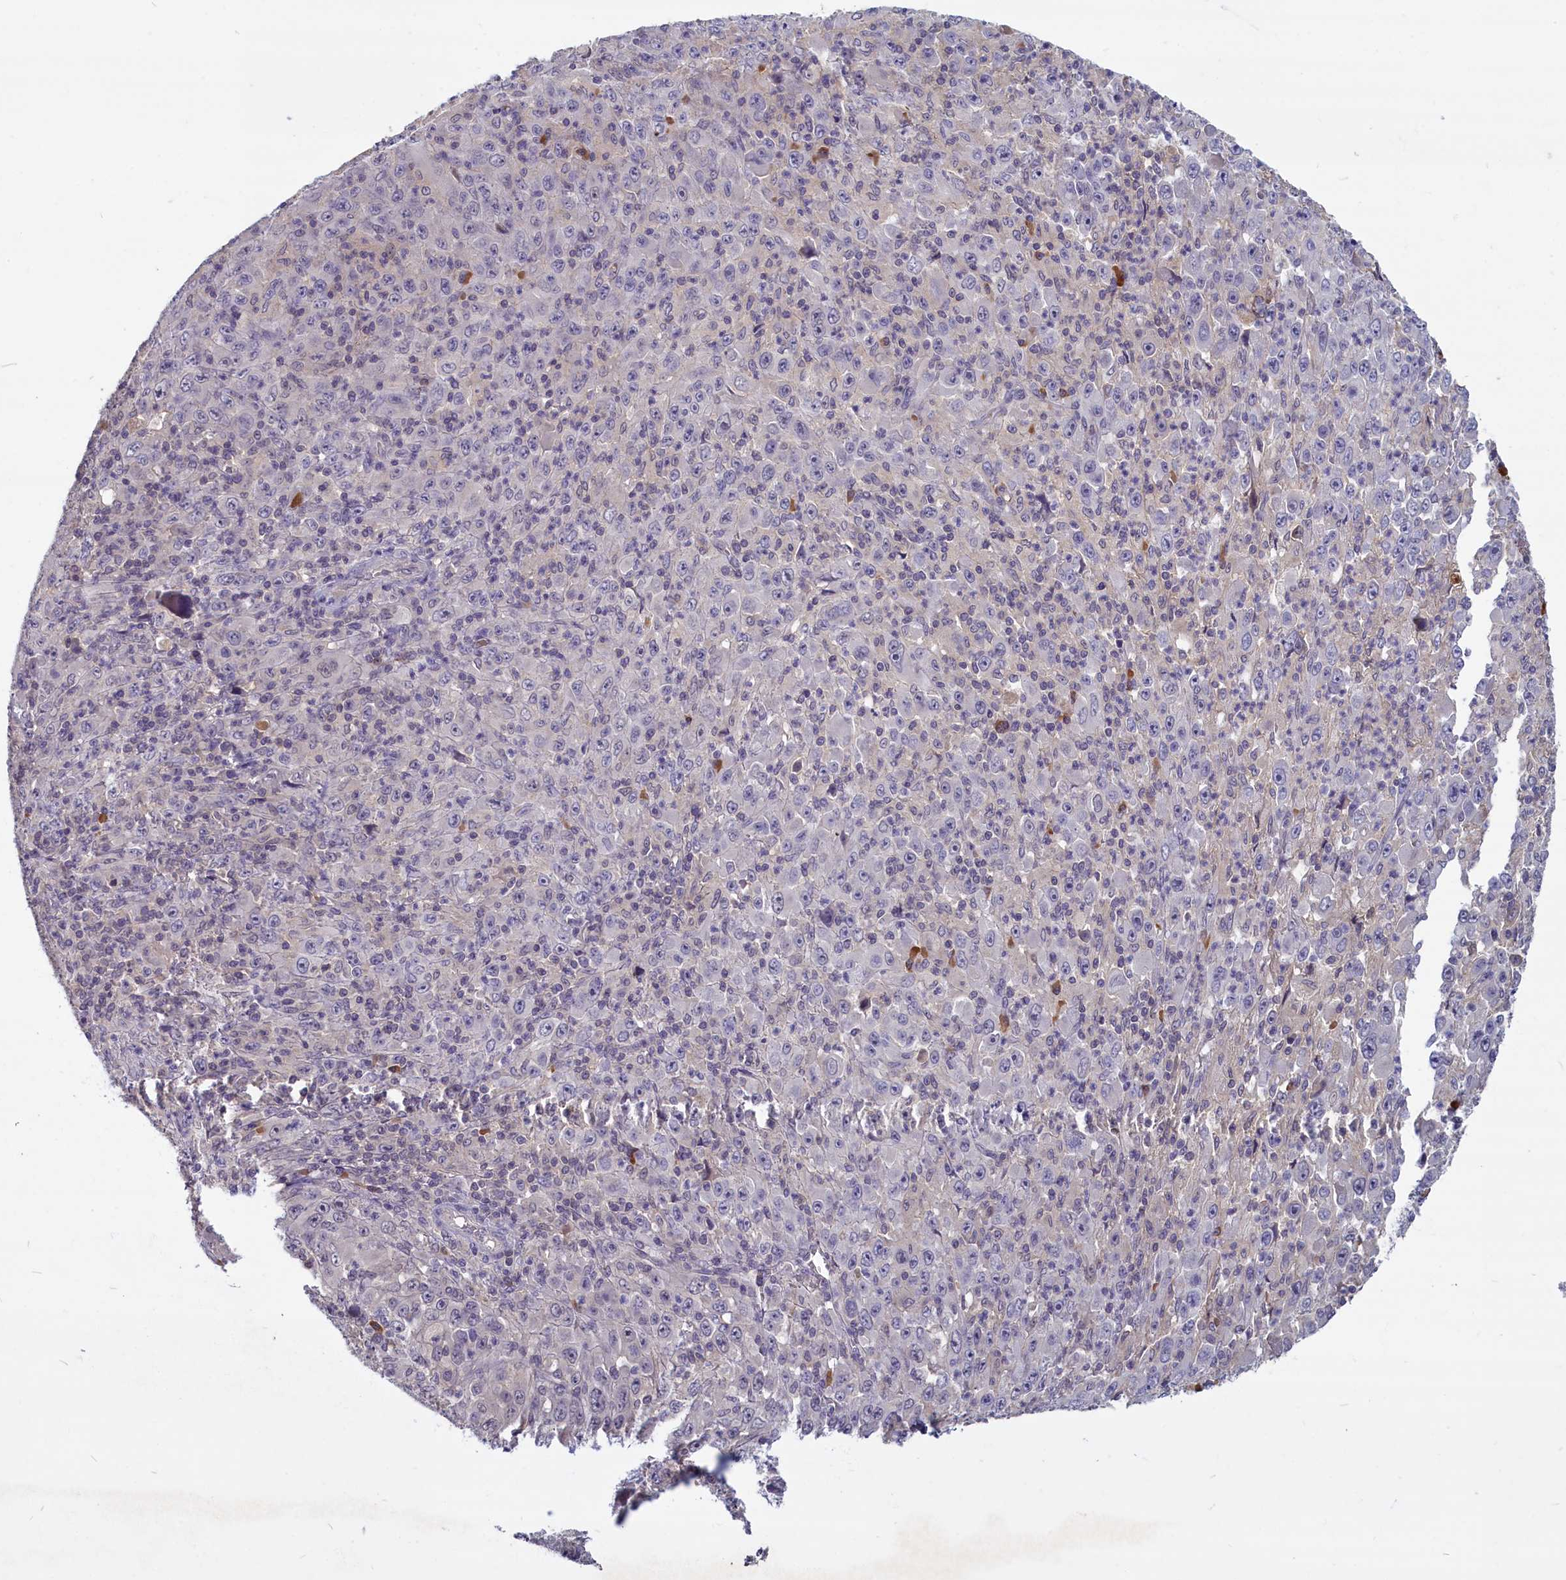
{"staining": {"intensity": "negative", "quantity": "none", "location": "none"}, "tissue": "melanoma", "cell_type": "Tumor cells", "image_type": "cancer", "snomed": [{"axis": "morphology", "description": "Malignant melanoma, Metastatic site"}, {"axis": "topography", "description": "Skin"}], "caption": "A high-resolution photomicrograph shows immunohistochemistry staining of melanoma, which displays no significant expression in tumor cells.", "gene": "SV2C", "patient": {"sex": "female", "age": 56}}